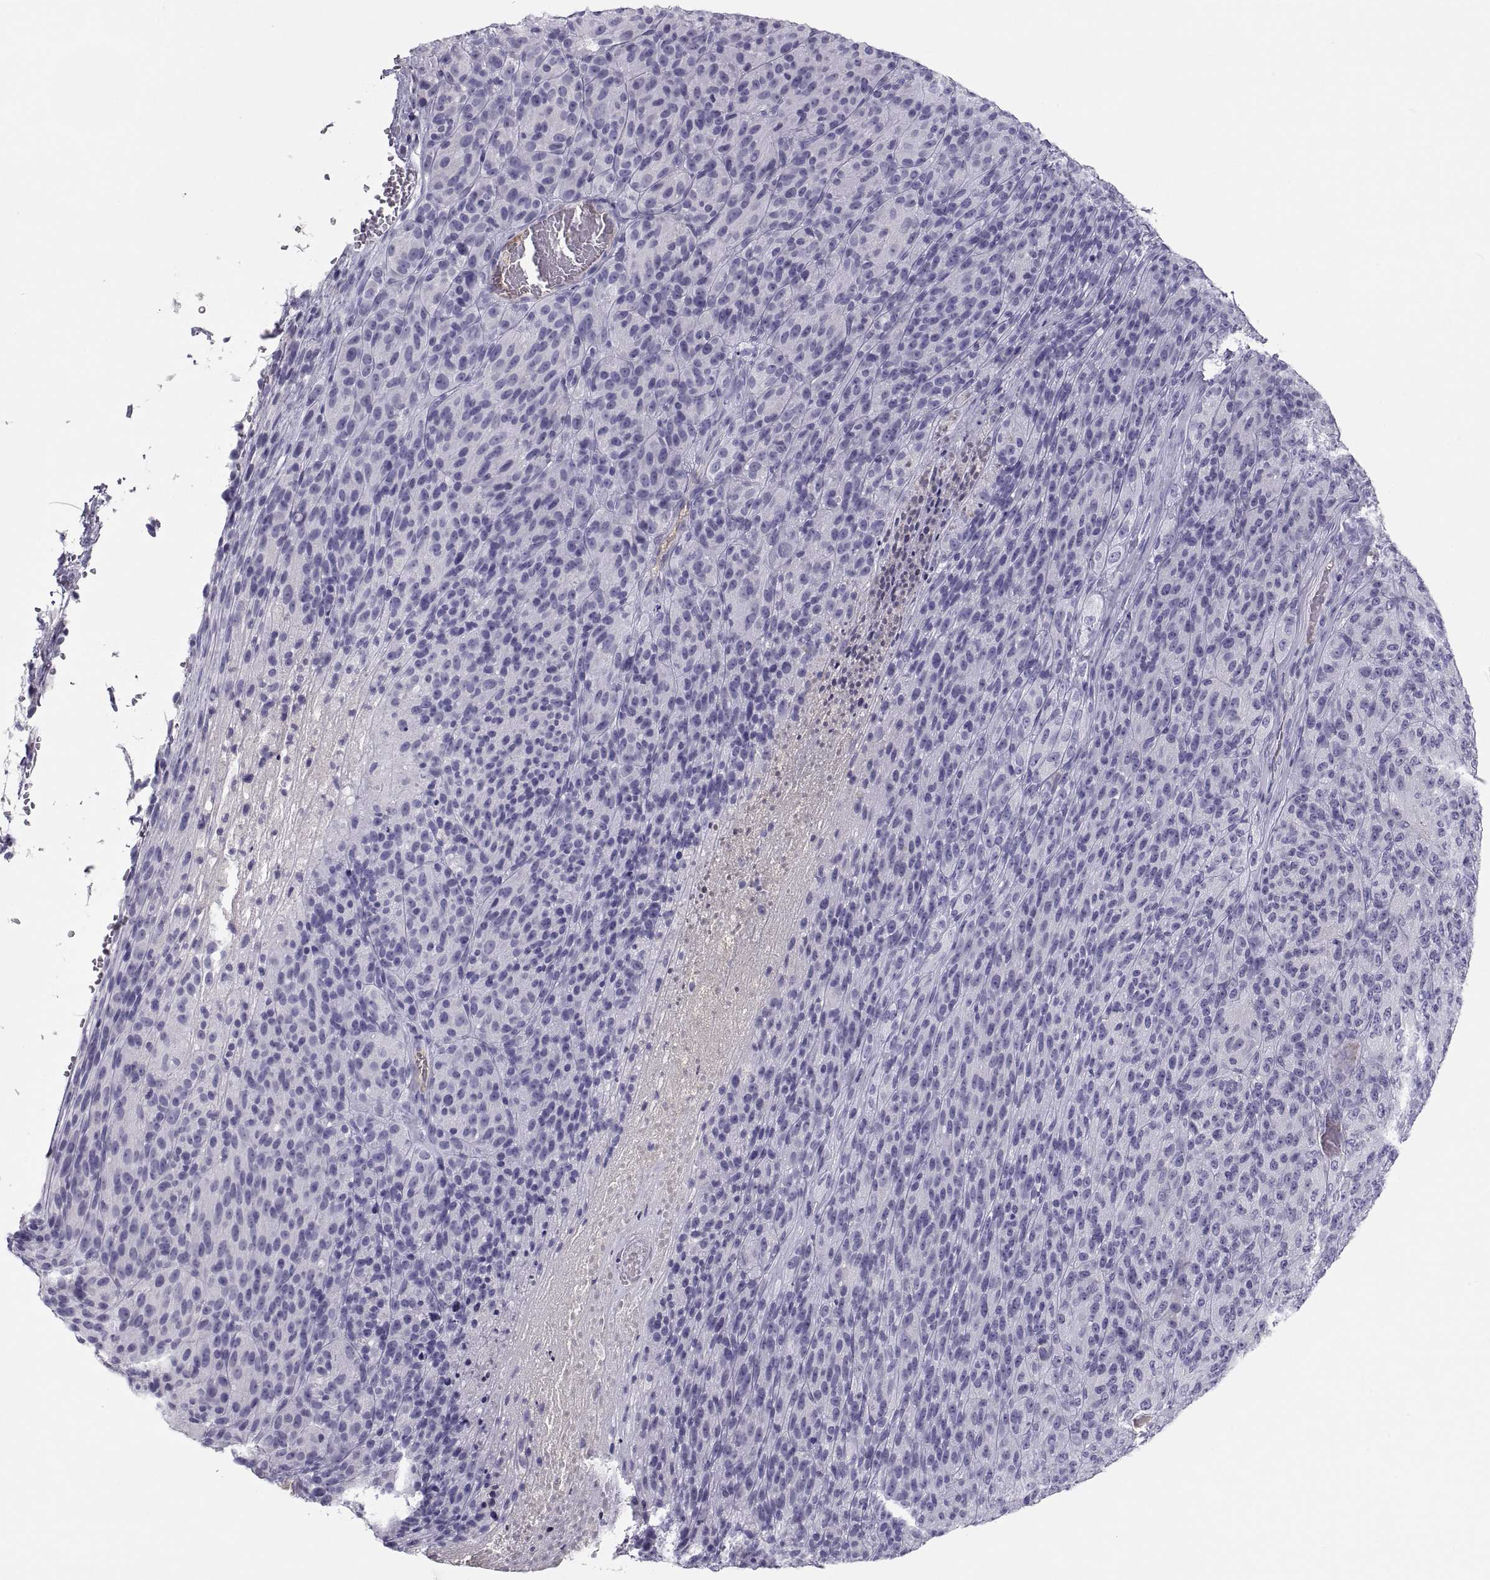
{"staining": {"intensity": "negative", "quantity": "none", "location": "none"}, "tissue": "melanoma", "cell_type": "Tumor cells", "image_type": "cancer", "snomed": [{"axis": "morphology", "description": "Malignant melanoma, Metastatic site"}, {"axis": "topography", "description": "Brain"}], "caption": "A photomicrograph of human malignant melanoma (metastatic site) is negative for staining in tumor cells.", "gene": "MAGEB2", "patient": {"sex": "female", "age": 56}}